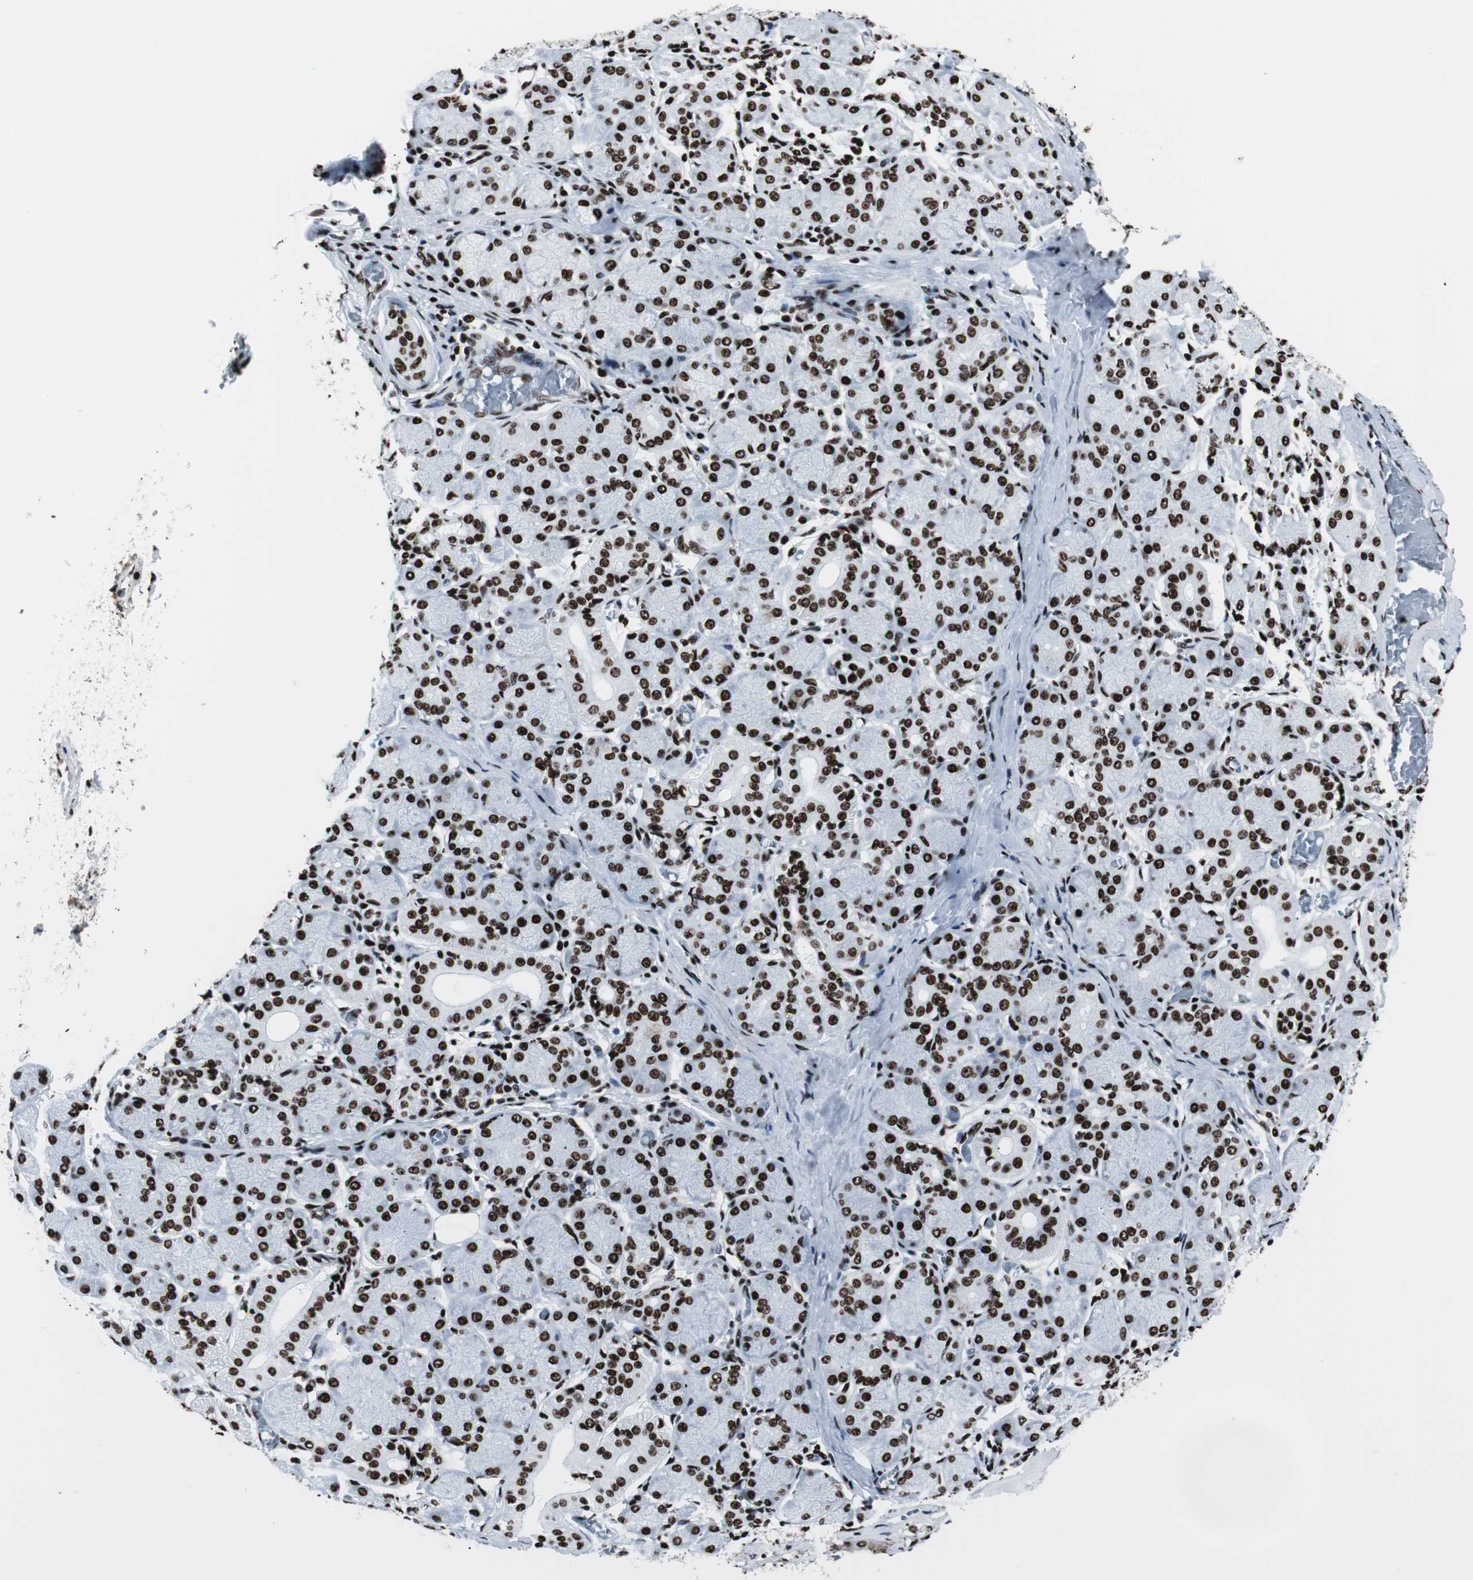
{"staining": {"intensity": "strong", "quantity": ">75%", "location": "nuclear"}, "tissue": "salivary gland", "cell_type": "Glandular cells", "image_type": "normal", "snomed": [{"axis": "morphology", "description": "Normal tissue, NOS"}, {"axis": "topography", "description": "Salivary gland"}], "caption": "IHC (DAB) staining of benign salivary gland demonstrates strong nuclear protein expression in approximately >75% of glandular cells.", "gene": "NCL", "patient": {"sex": "female", "age": 24}}